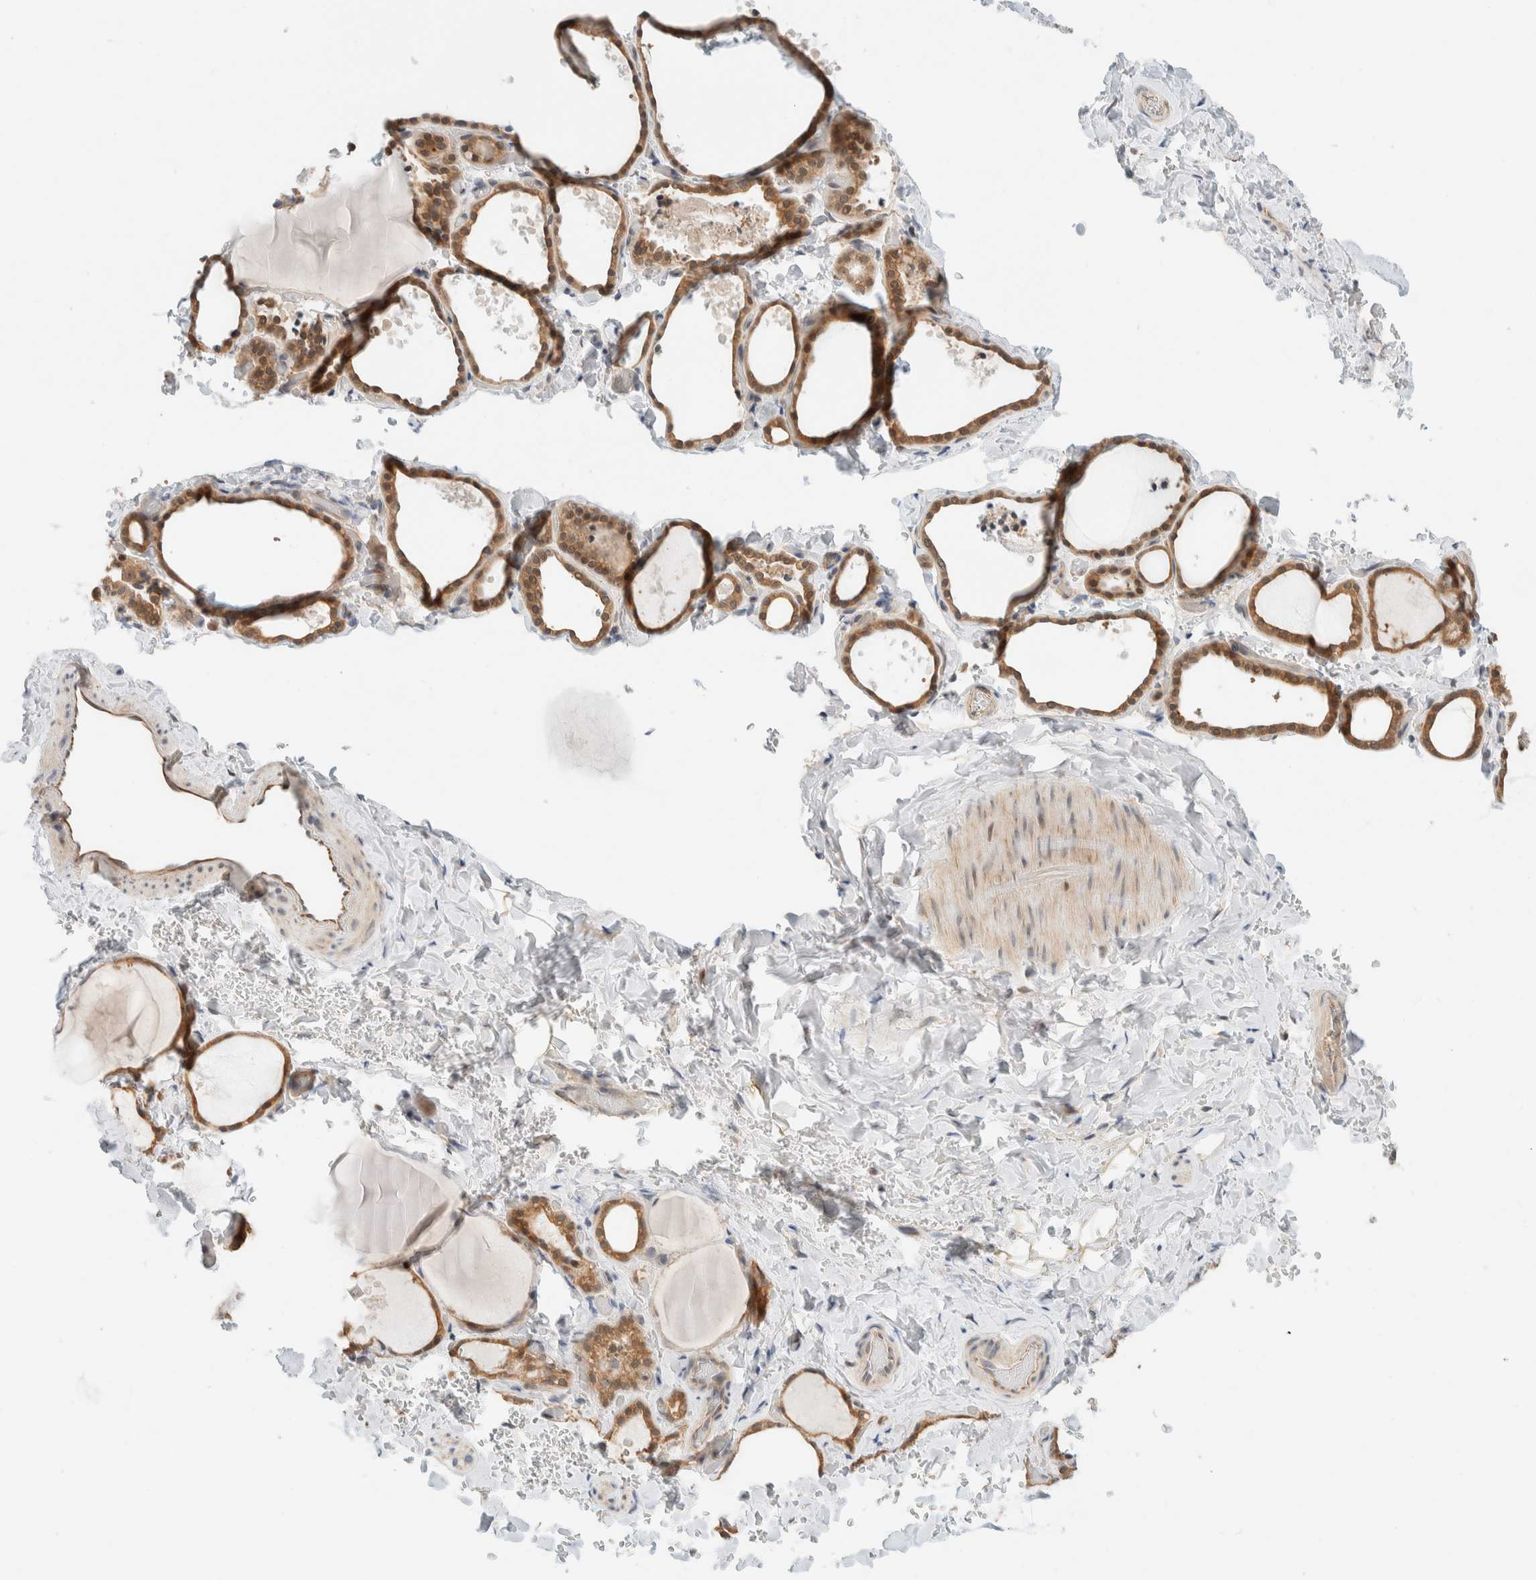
{"staining": {"intensity": "moderate", "quantity": ">75%", "location": "cytoplasmic/membranous"}, "tissue": "thyroid gland", "cell_type": "Glandular cells", "image_type": "normal", "snomed": [{"axis": "morphology", "description": "Normal tissue, NOS"}, {"axis": "topography", "description": "Thyroid gland"}], "caption": "Immunohistochemistry (IHC) image of normal thyroid gland stained for a protein (brown), which exhibits medium levels of moderate cytoplasmic/membranous positivity in about >75% of glandular cells.", "gene": "C8orf76", "patient": {"sex": "female", "age": 44}}